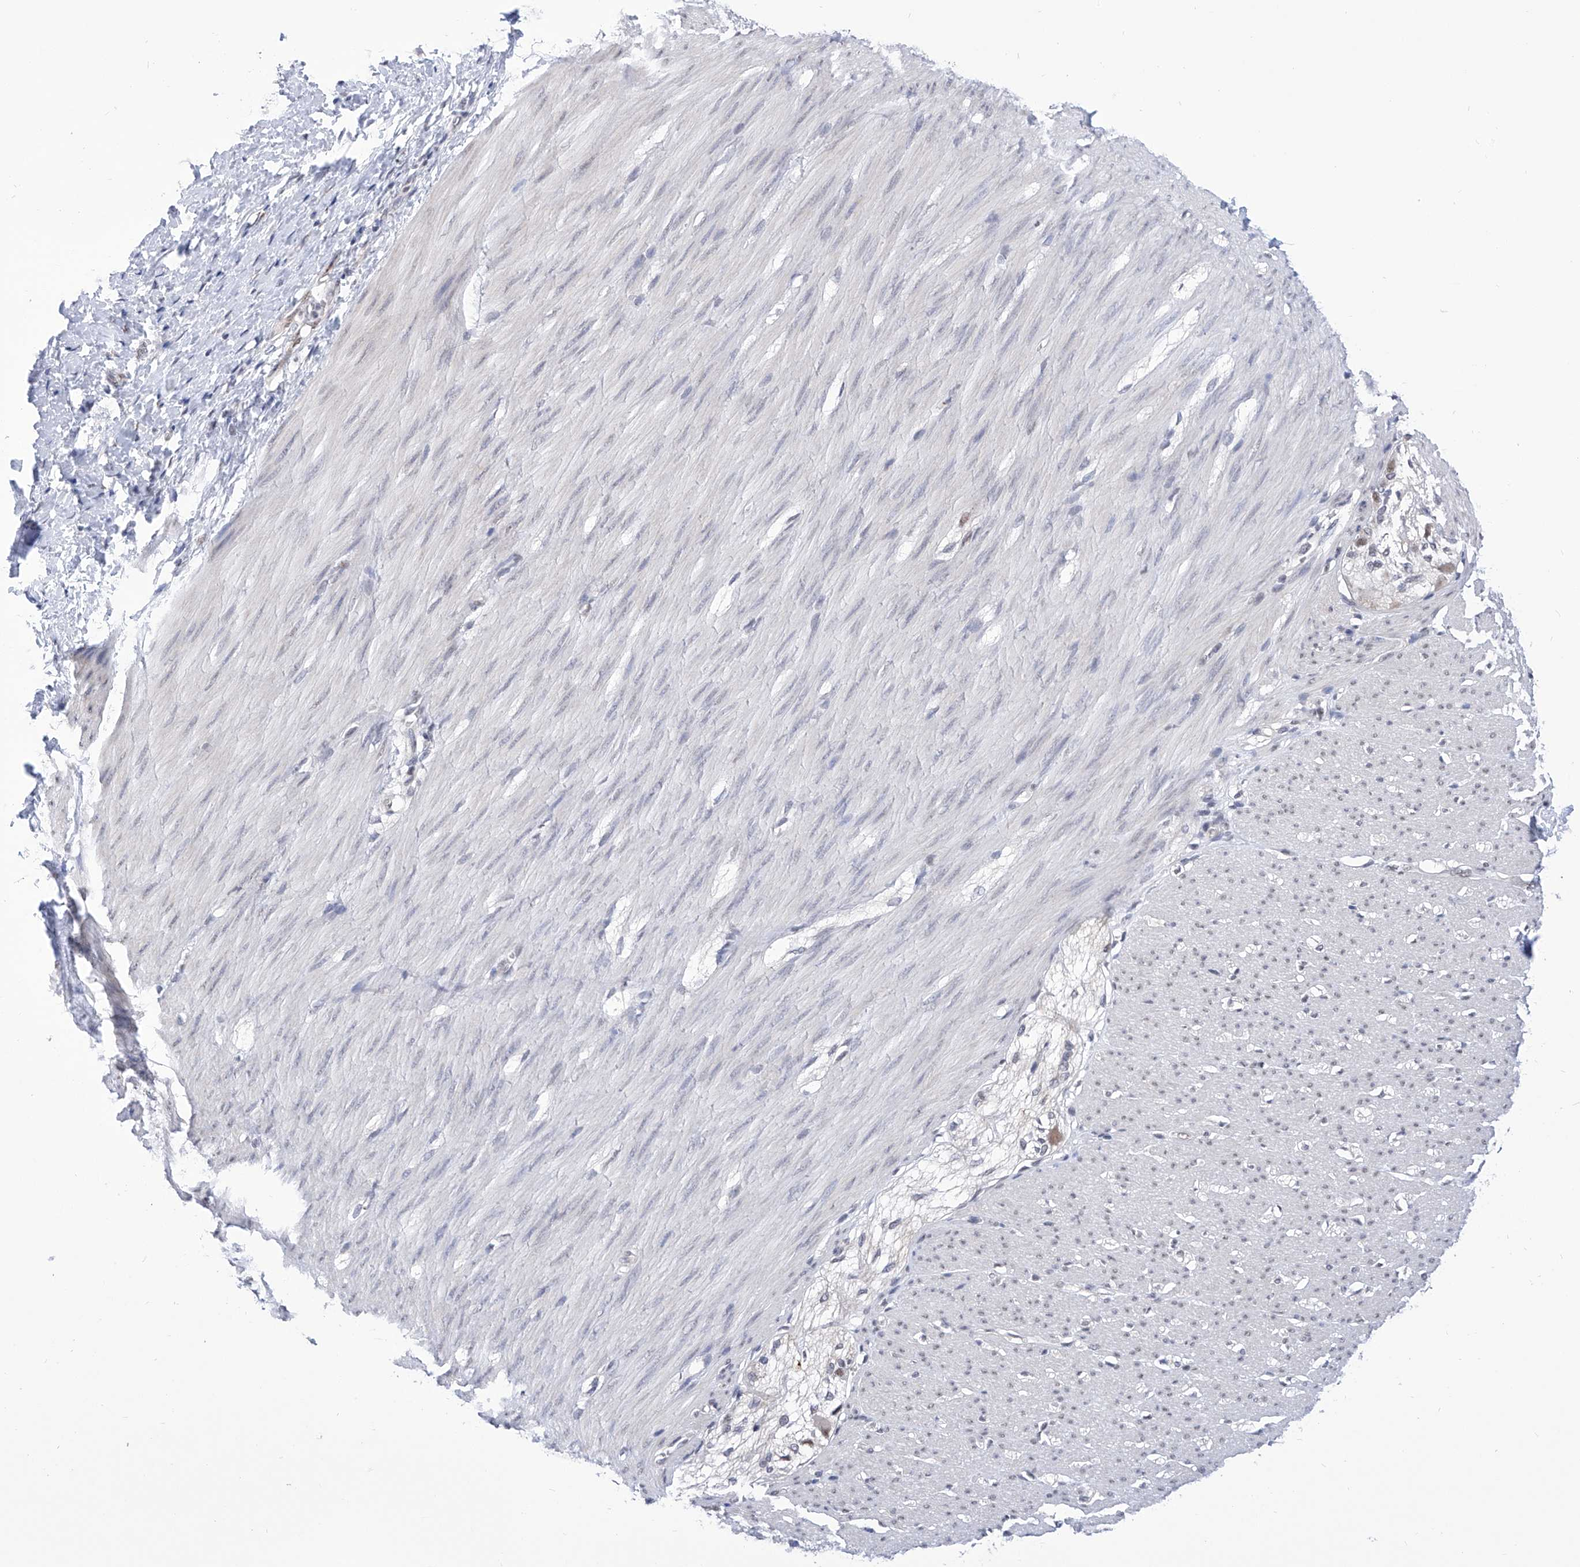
{"staining": {"intensity": "negative", "quantity": "none", "location": "none"}, "tissue": "smooth muscle", "cell_type": "Smooth muscle cells", "image_type": "normal", "snomed": [{"axis": "morphology", "description": "Normal tissue, NOS"}, {"axis": "morphology", "description": "Adenocarcinoma, NOS"}, {"axis": "topography", "description": "Colon"}, {"axis": "topography", "description": "Peripheral nerve tissue"}], "caption": "Human smooth muscle stained for a protein using immunohistochemistry (IHC) exhibits no staining in smooth muscle cells.", "gene": "SART1", "patient": {"sex": "male", "age": 14}}